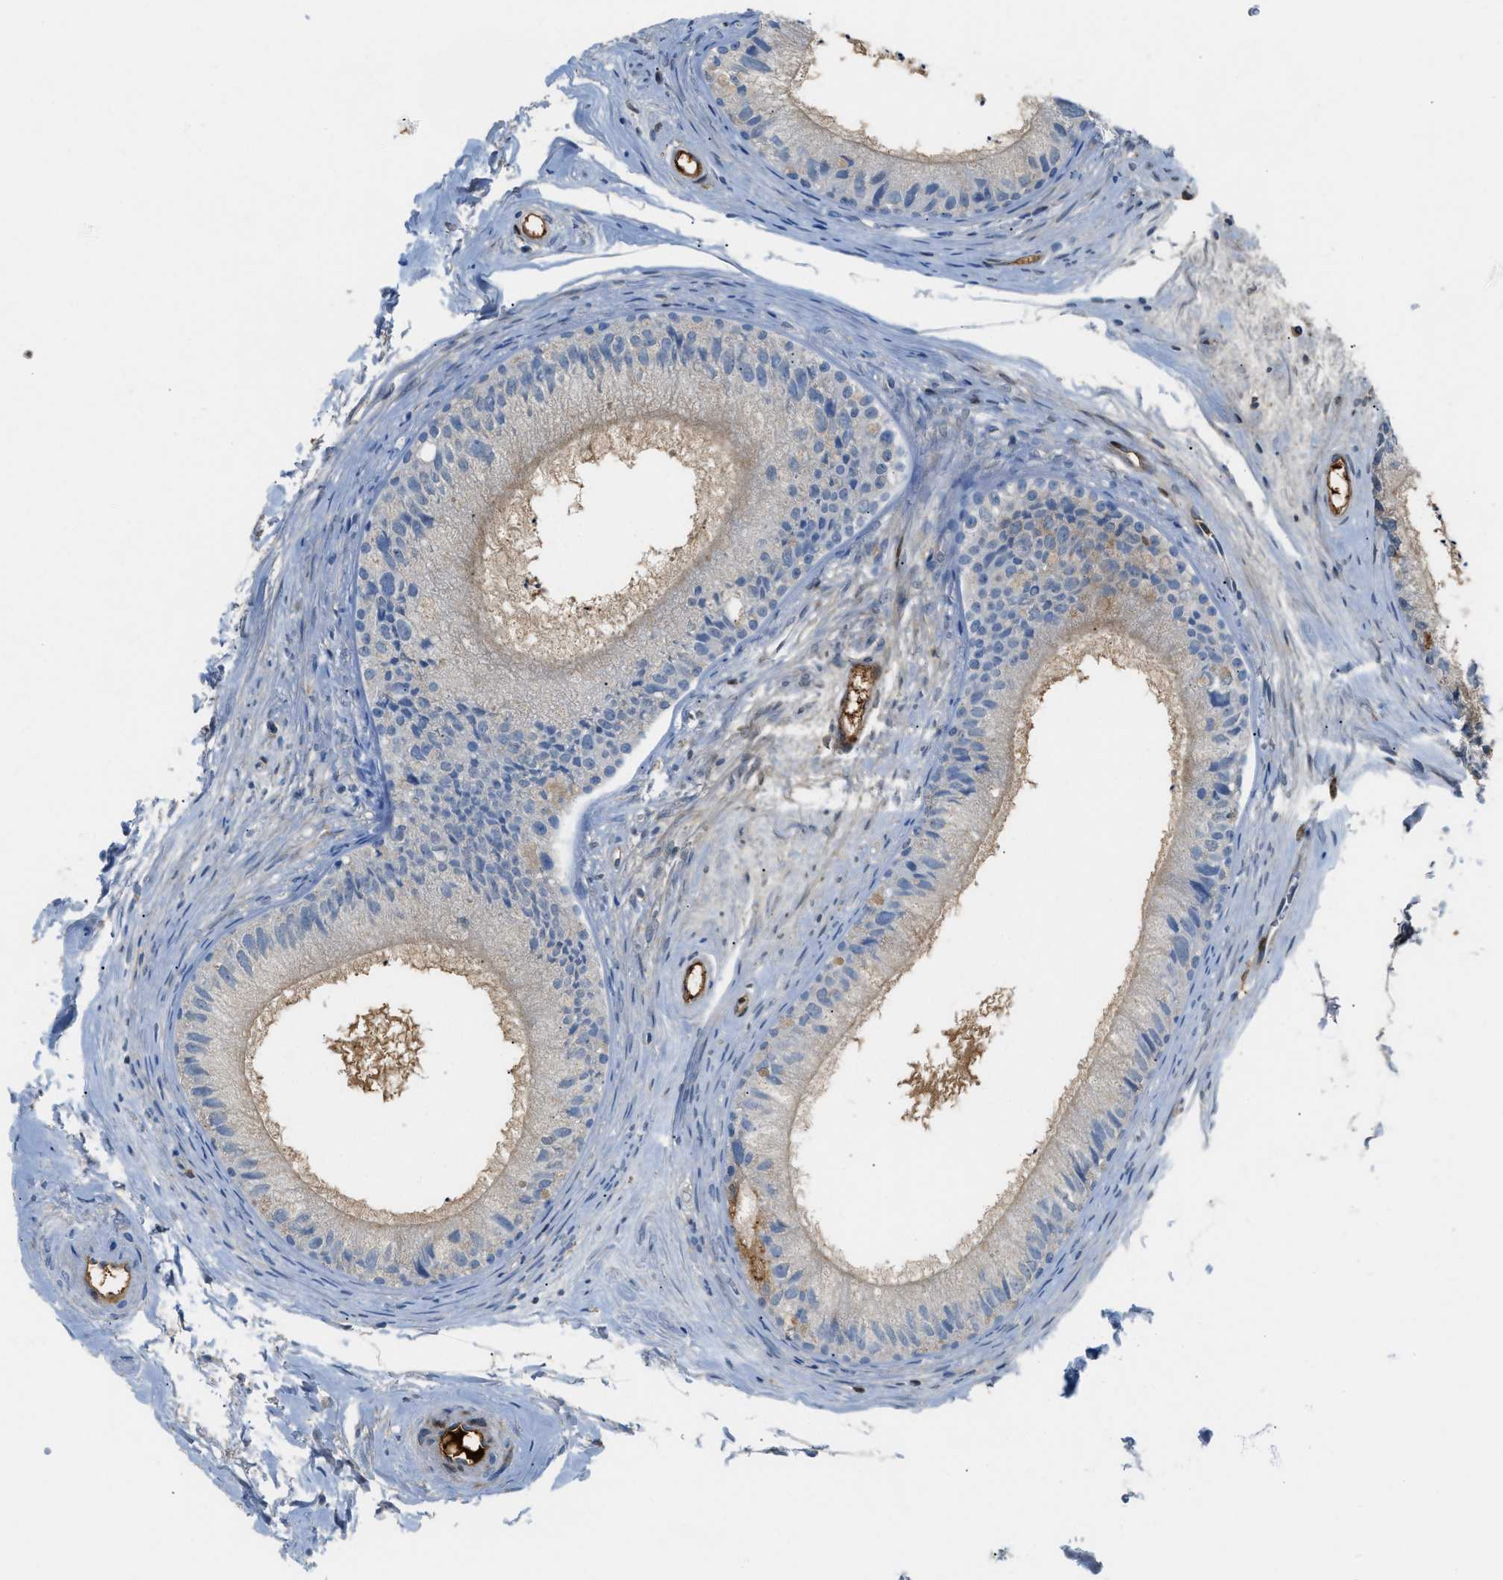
{"staining": {"intensity": "strong", "quantity": "<25%", "location": "cytoplasmic/membranous"}, "tissue": "epididymis", "cell_type": "Glandular cells", "image_type": "normal", "snomed": [{"axis": "morphology", "description": "Normal tissue, NOS"}, {"axis": "topography", "description": "Epididymis"}], "caption": "Immunohistochemical staining of normal epididymis exhibits <25% levels of strong cytoplasmic/membranous protein staining in about <25% of glandular cells.", "gene": "CFI", "patient": {"sex": "male", "age": 56}}